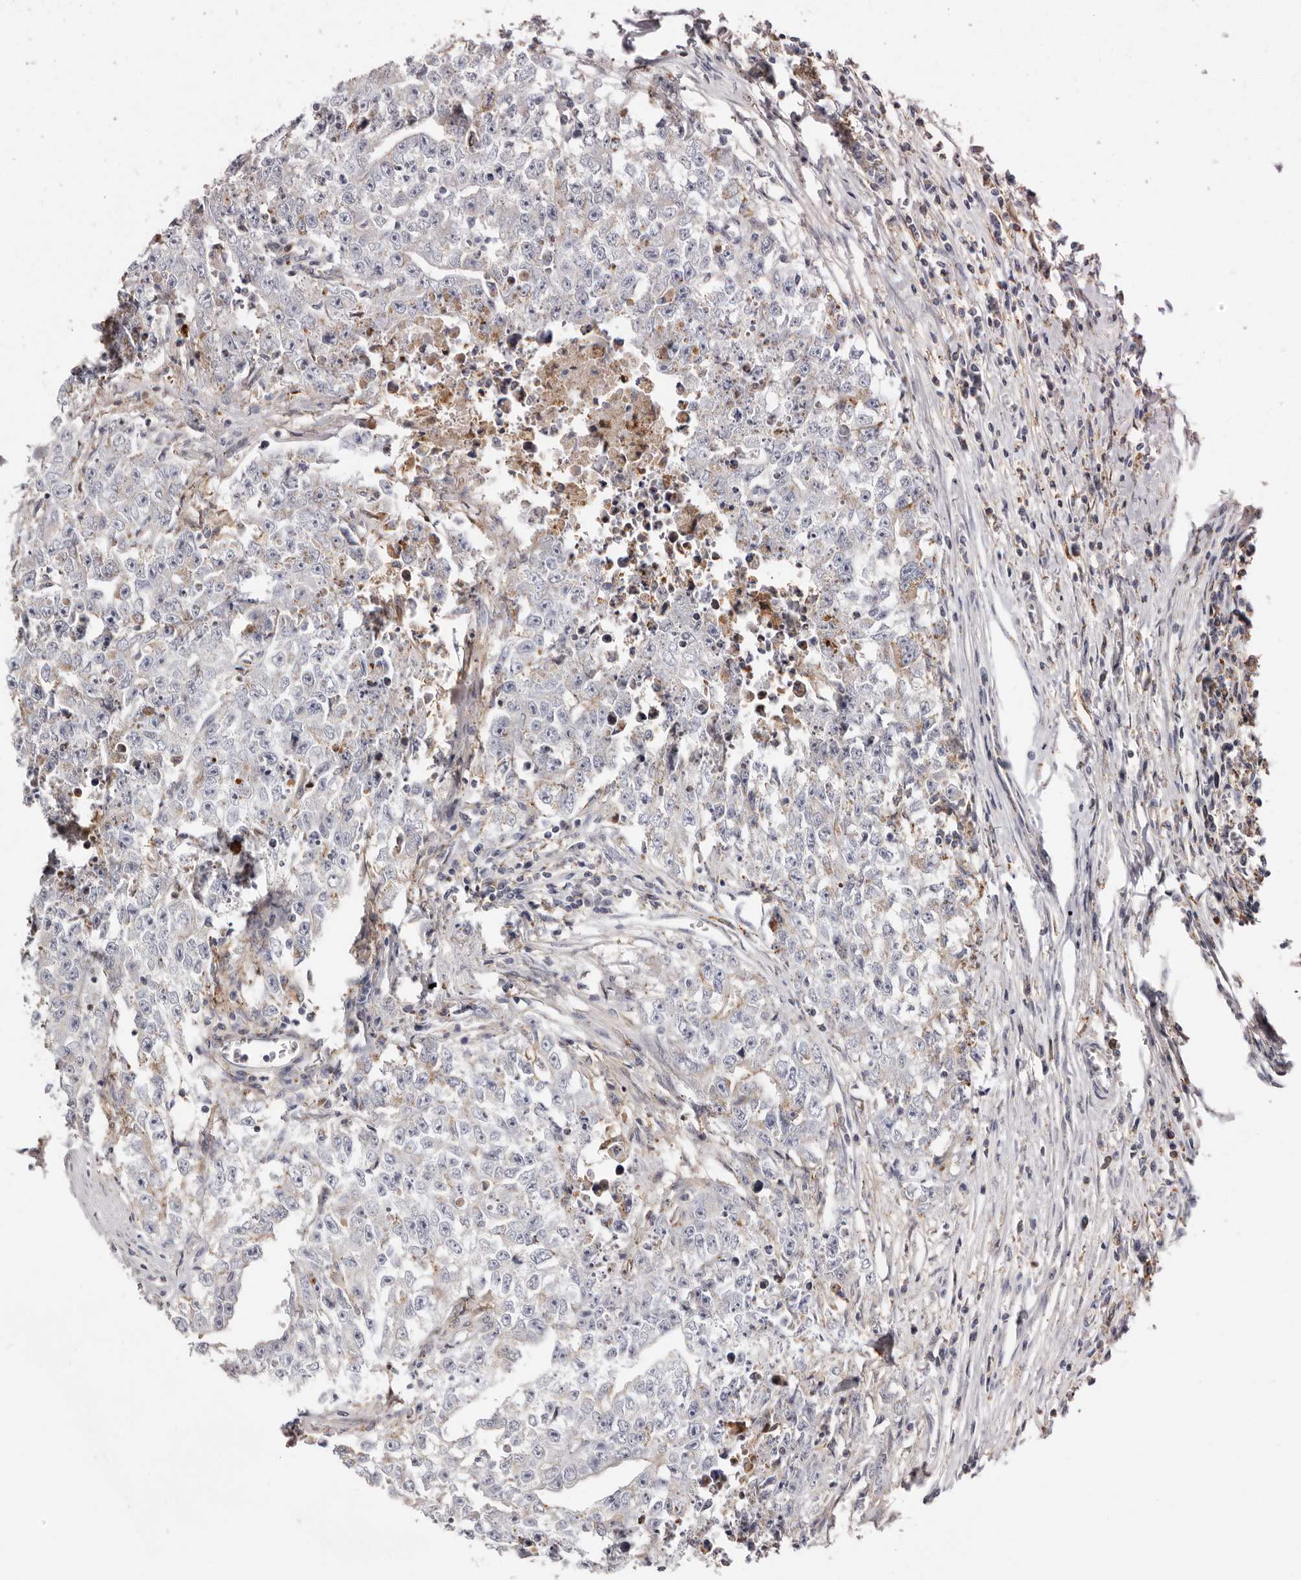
{"staining": {"intensity": "negative", "quantity": "none", "location": "none"}, "tissue": "testis cancer", "cell_type": "Tumor cells", "image_type": "cancer", "snomed": [{"axis": "morphology", "description": "Seminoma, NOS"}, {"axis": "morphology", "description": "Carcinoma, Embryonal, NOS"}, {"axis": "topography", "description": "Testis"}], "caption": "This is an immunohistochemistry histopathology image of embryonal carcinoma (testis). There is no positivity in tumor cells.", "gene": "KIF26B", "patient": {"sex": "male", "age": 43}}